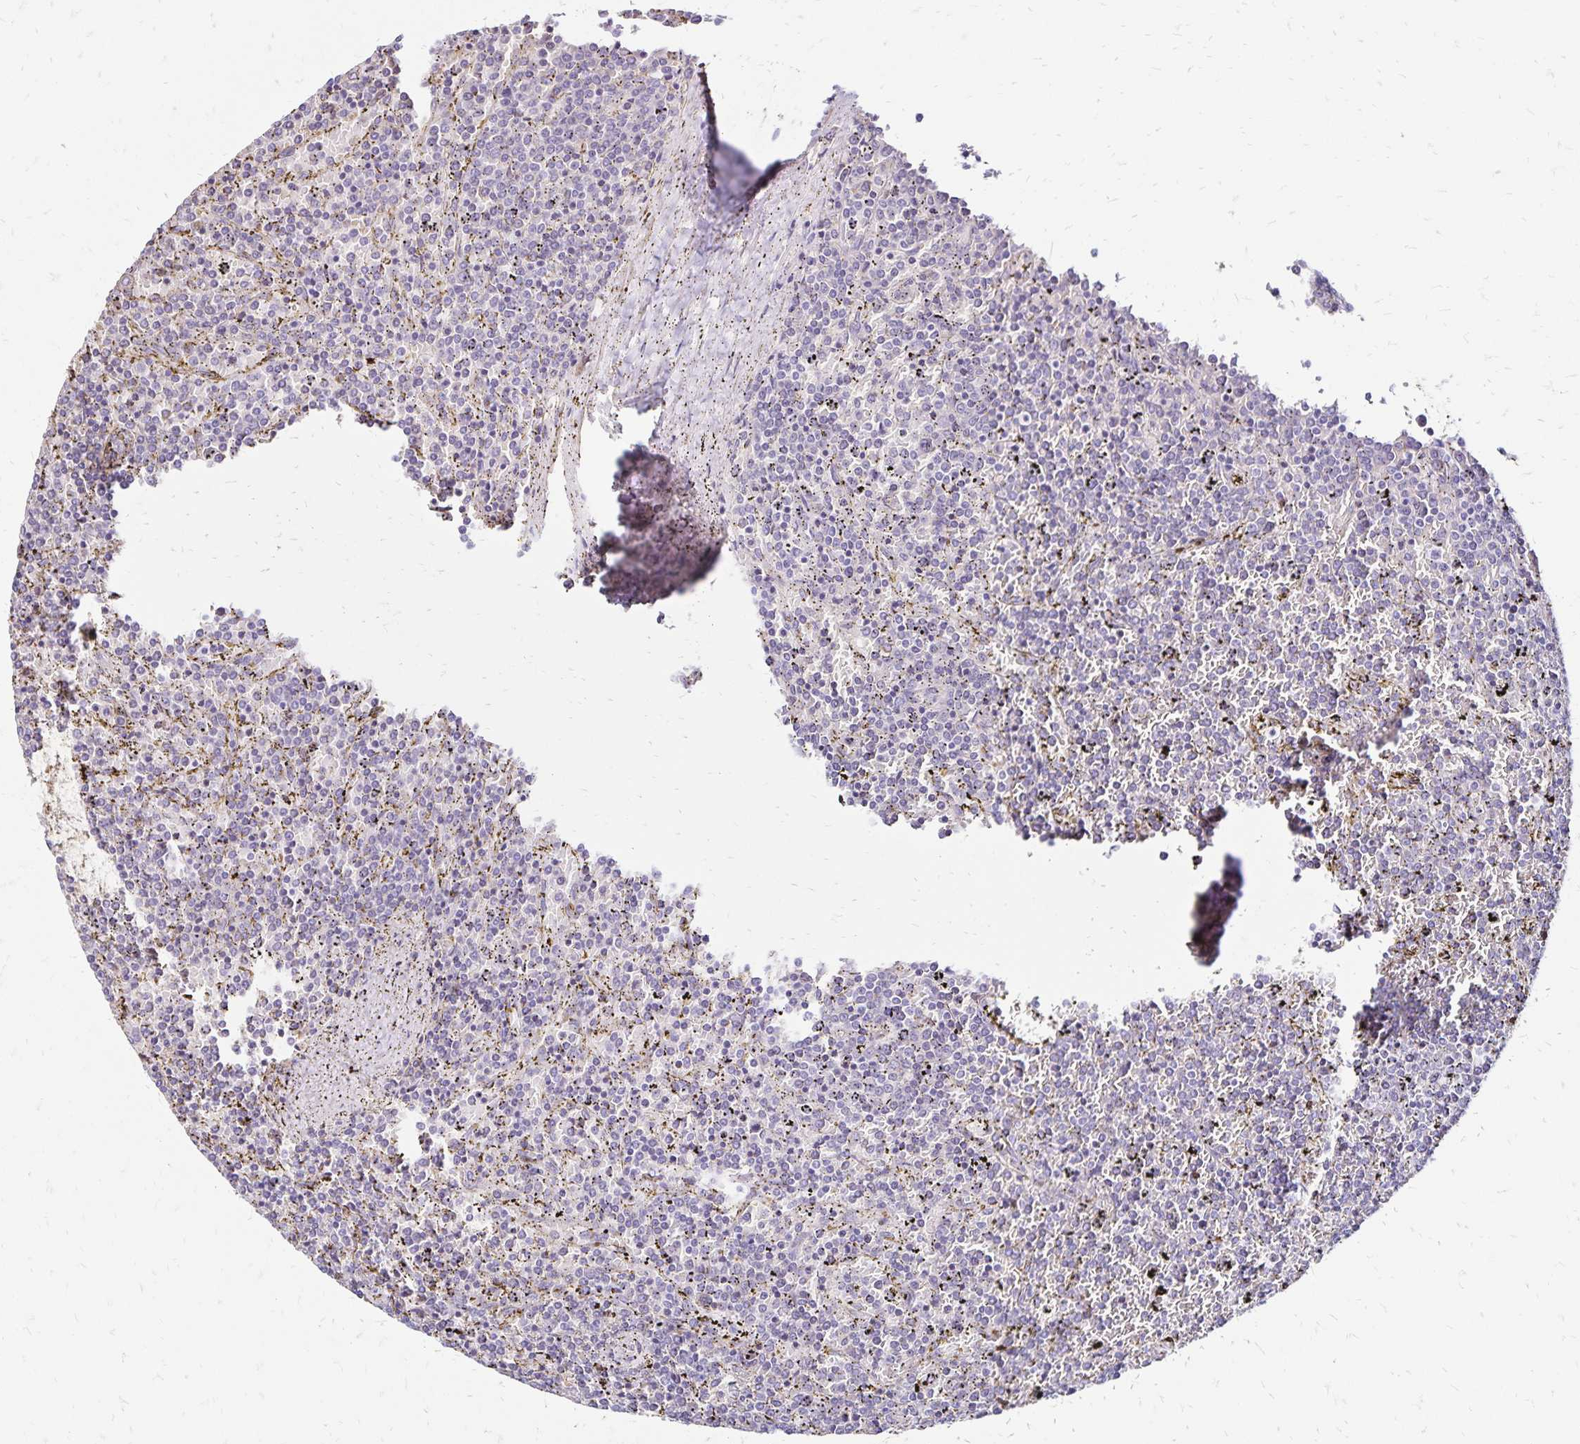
{"staining": {"intensity": "negative", "quantity": "none", "location": "none"}, "tissue": "lymphoma", "cell_type": "Tumor cells", "image_type": "cancer", "snomed": [{"axis": "morphology", "description": "Malignant lymphoma, non-Hodgkin's type, Low grade"}, {"axis": "topography", "description": "Spleen"}], "caption": "Protein analysis of malignant lymphoma, non-Hodgkin's type (low-grade) reveals no significant positivity in tumor cells. (DAB (3,3'-diaminobenzidine) IHC visualized using brightfield microscopy, high magnification).", "gene": "KISS1", "patient": {"sex": "female", "age": 77}}